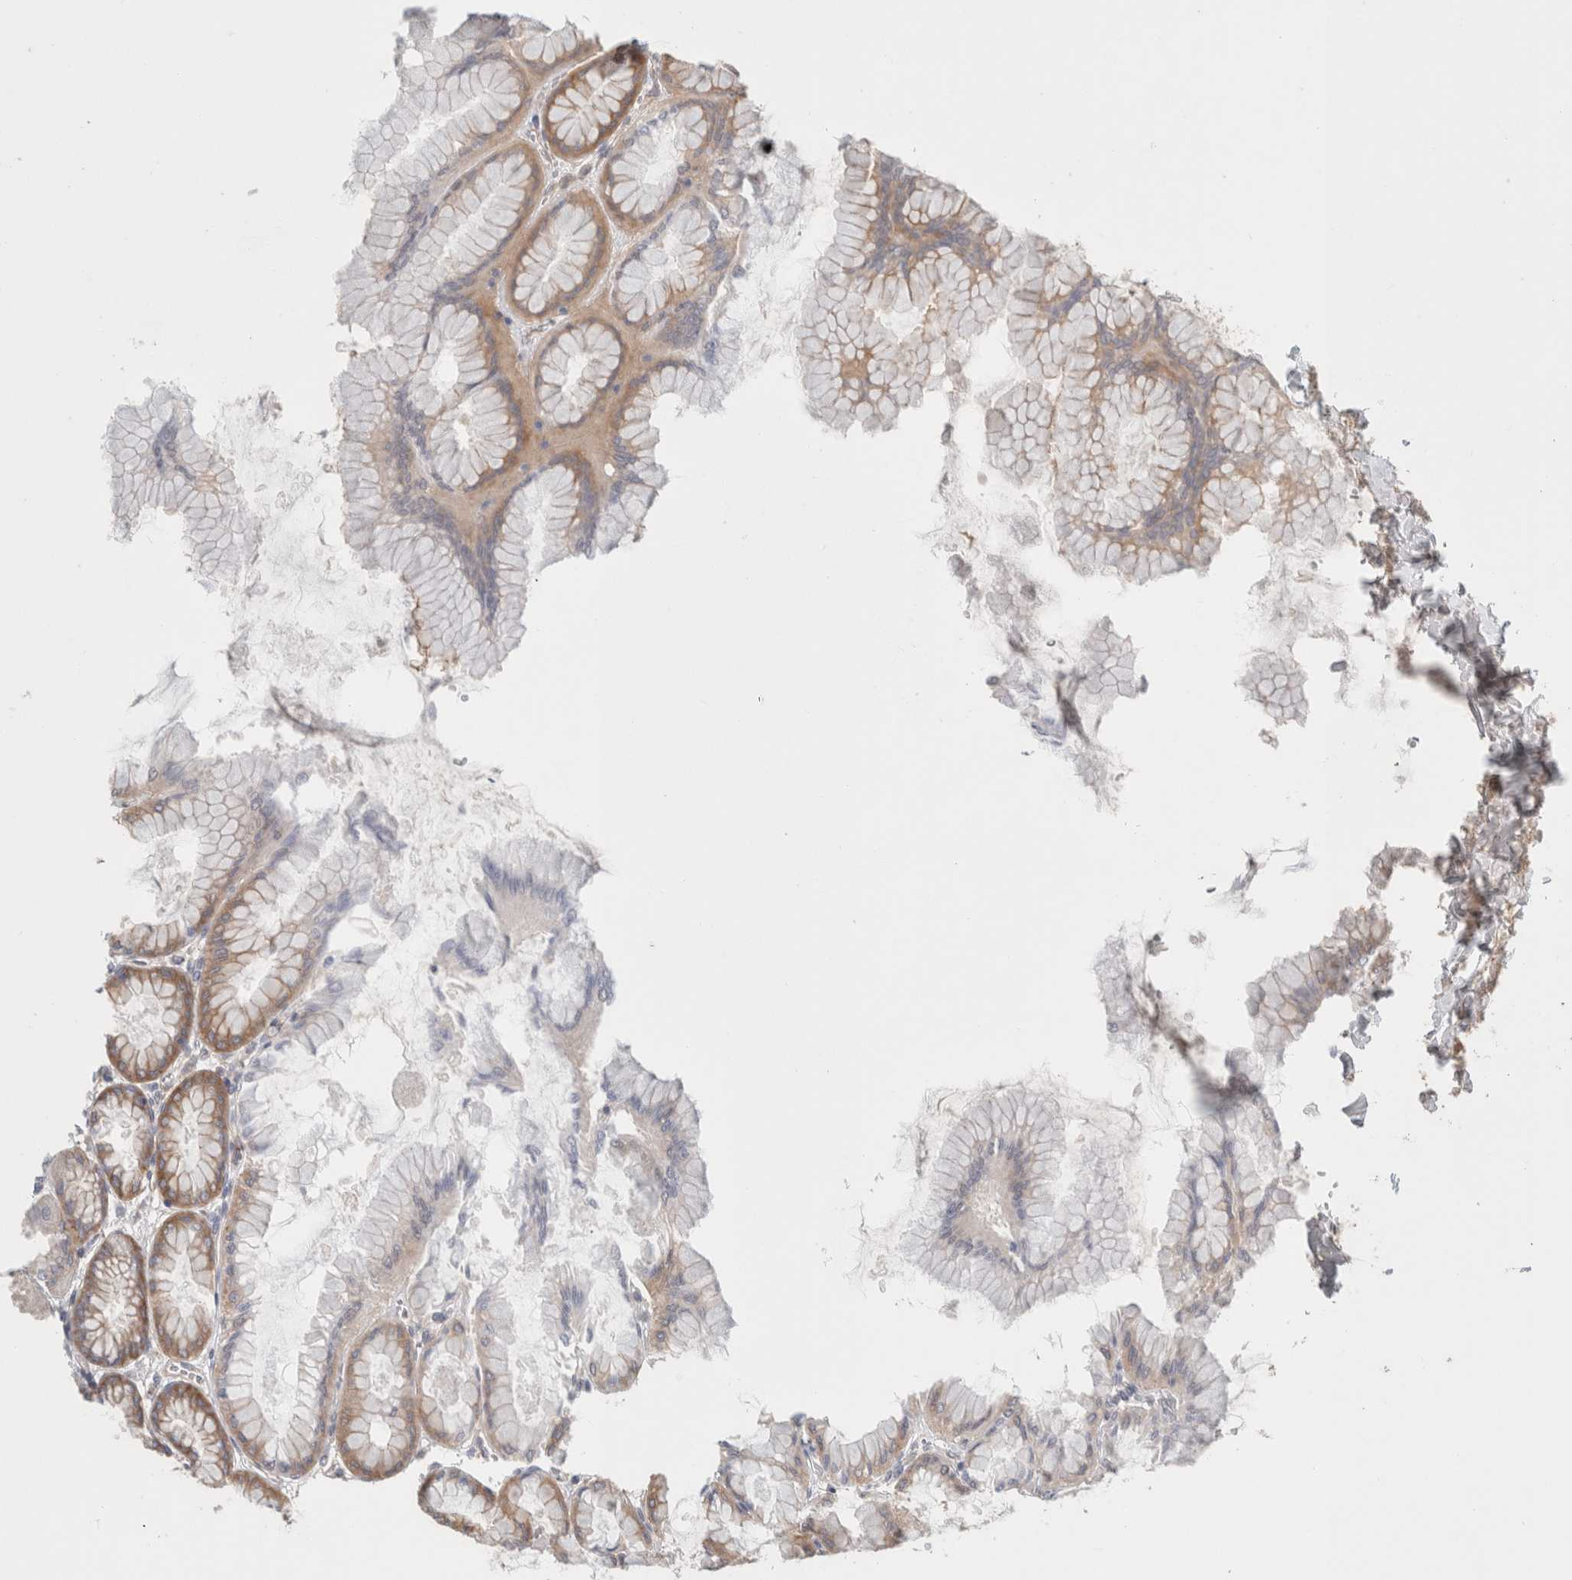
{"staining": {"intensity": "moderate", "quantity": "<25%", "location": "cytoplasmic/membranous"}, "tissue": "stomach", "cell_type": "Glandular cells", "image_type": "normal", "snomed": [{"axis": "morphology", "description": "Normal tissue, NOS"}, {"axis": "topography", "description": "Stomach, upper"}], "caption": "Protein staining by immunohistochemistry shows moderate cytoplasmic/membranous staining in about <25% of glandular cells in unremarkable stomach. (DAB (3,3'-diaminobenzidine) IHC, brown staining for protein, blue staining for nuclei).", "gene": "RASAL2", "patient": {"sex": "female", "age": 56}}